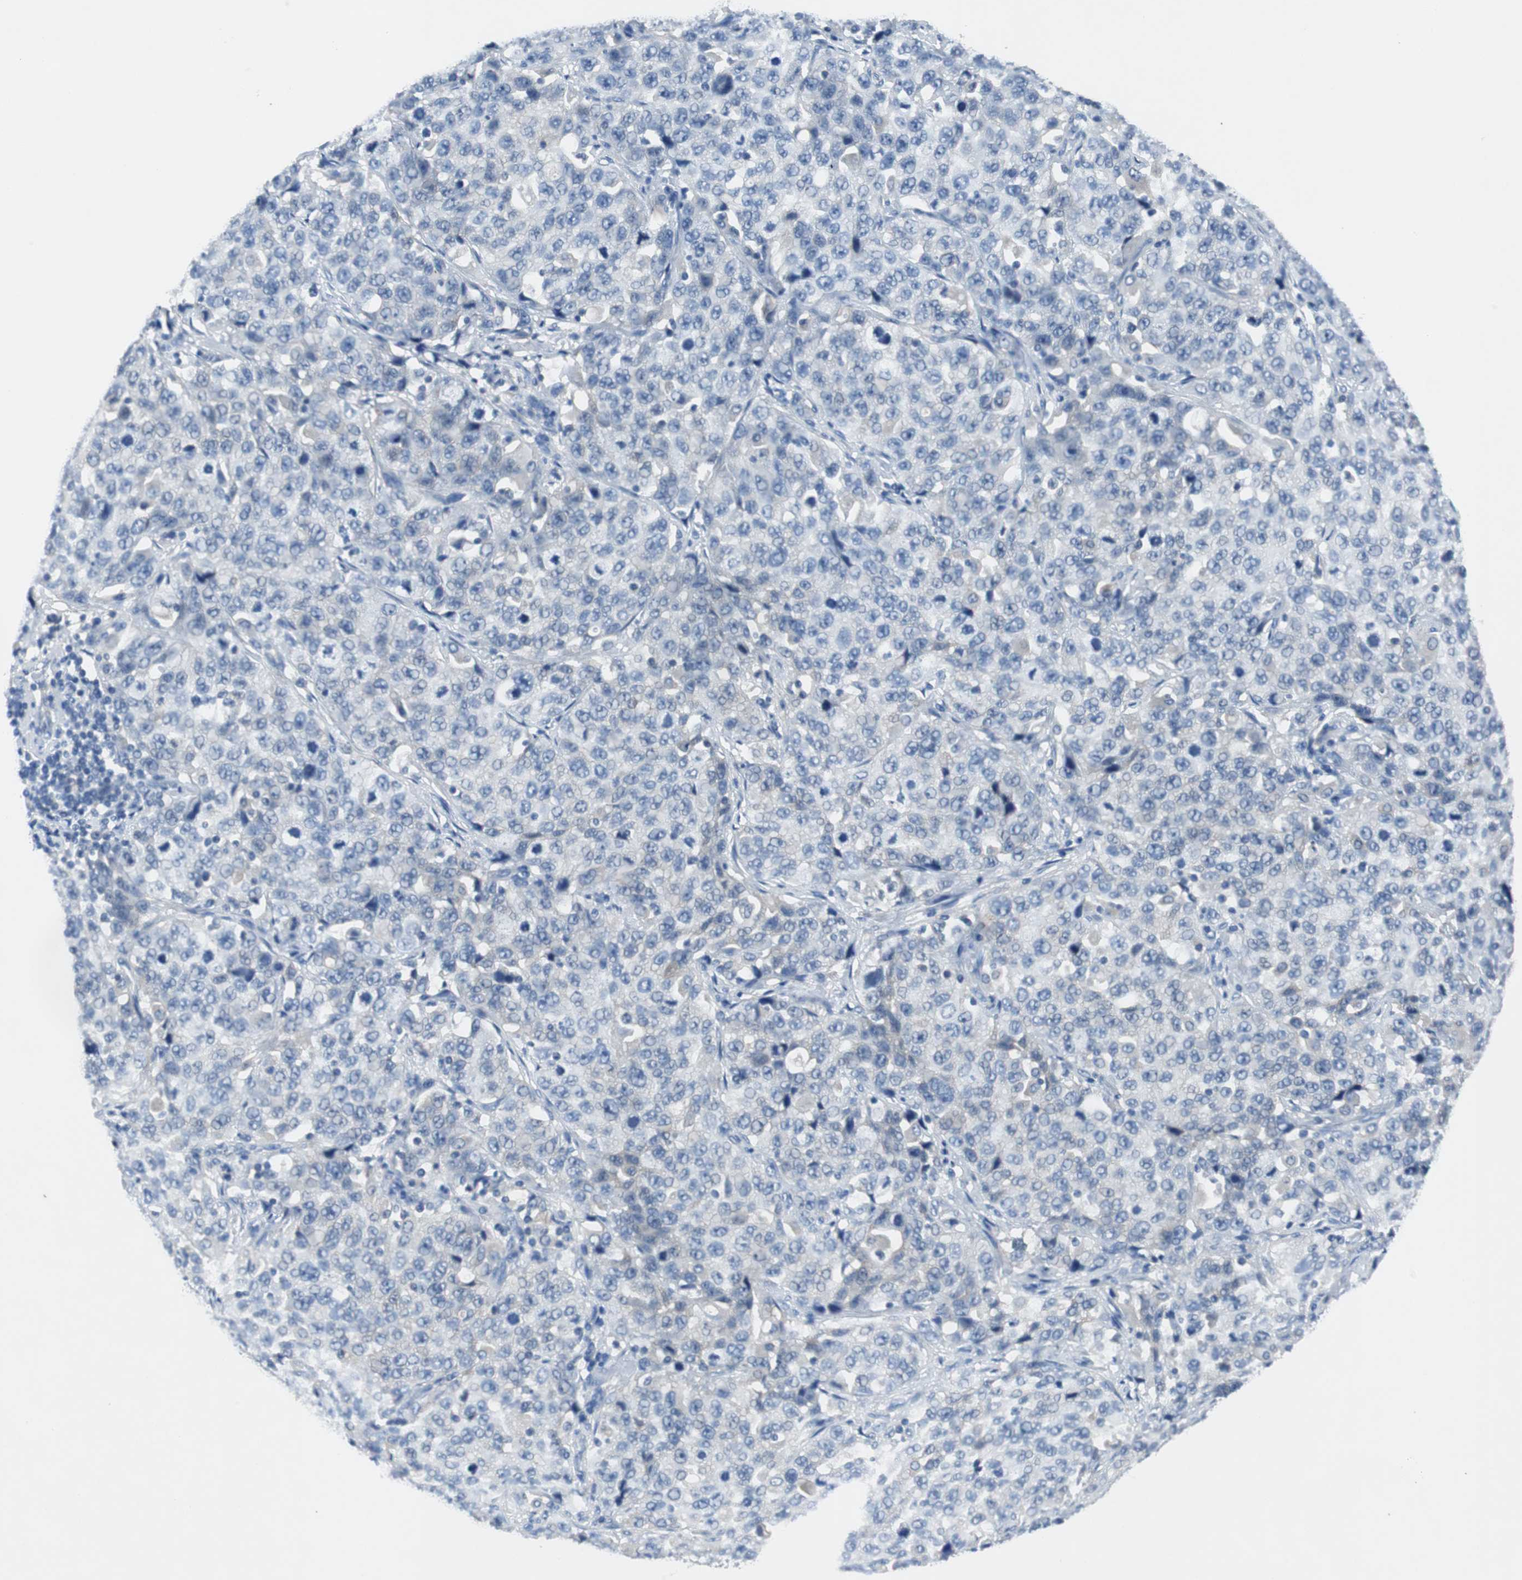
{"staining": {"intensity": "negative", "quantity": "none", "location": "none"}, "tissue": "stomach cancer", "cell_type": "Tumor cells", "image_type": "cancer", "snomed": [{"axis": "morphology", "description": "Normal tissue, NOS"}, {"axis": "morphology", "description": "Adenocarcinoma, NOS"}, {"axis": "topography", "description": "Stomach"}], "caption": "Tumor cells show no significant positivity in stomach adenocarcinoma. (DAB immunohistochemistry (IHC), high magnification).", "gene": "EEF2K", "patient": {"sex": "male", "age": 48}}